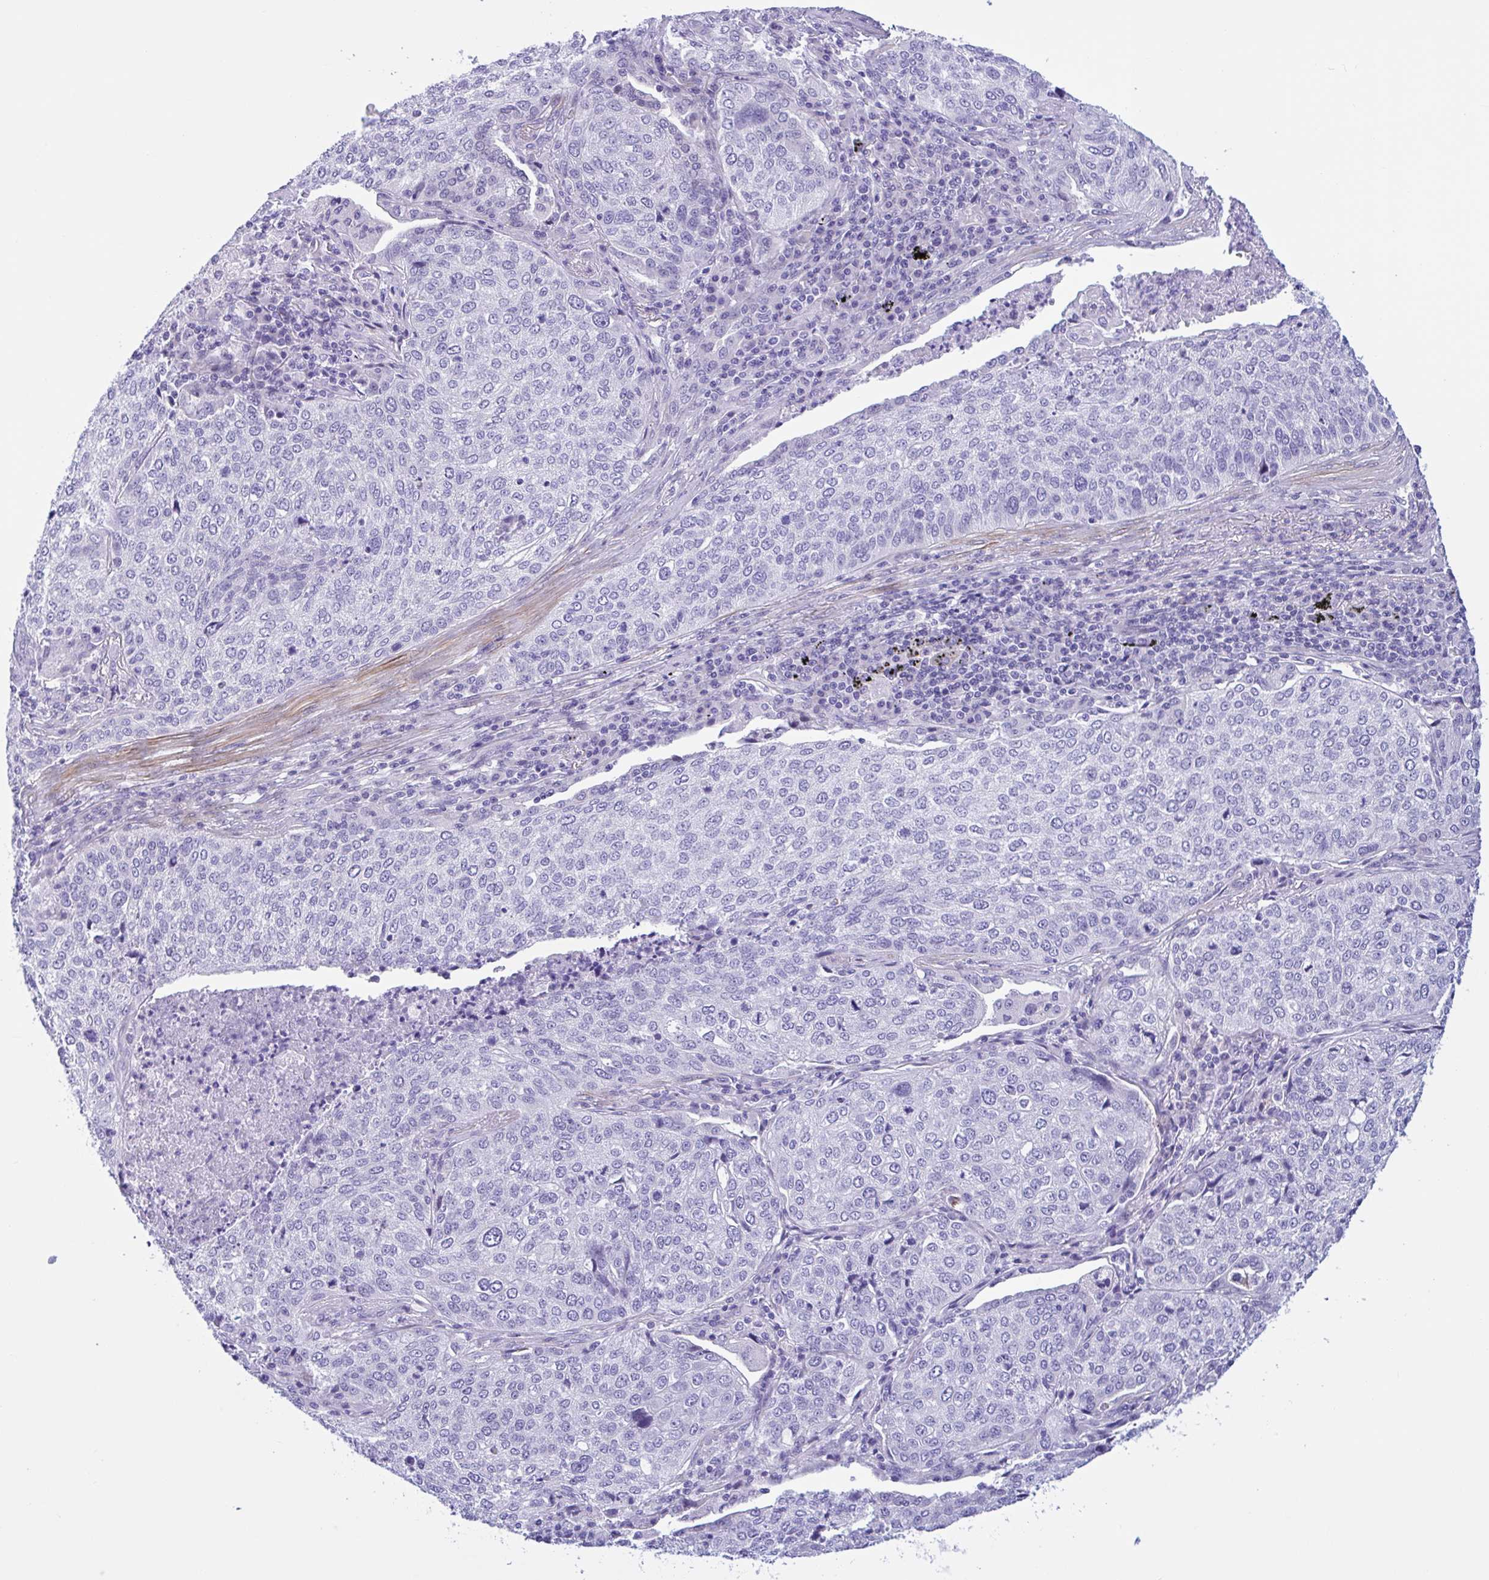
{"staining": {"intensity": "negative", "quantity": "none", "location": "none"}, "tissue": "lung cancer", "cell_type": "Tumor cells", "image_type": "cancer", "snomed": [{"axis": "morphology", "description": "Squamous cell carcinoma, NOS"}, {"axis": "topography", "description": "Lung"}], "caption": "Tumor cells show no significant protein expression in lung cancer. The staining was performed using DAB (3,3'-diaminobenzidine) to visualize the protein expression in brown, while the nuclei were stained in blue with hematoxylin (Magnification: 20x).", "gene": "AHCYL2", "patient": {"sex": "male", "age": 63}}